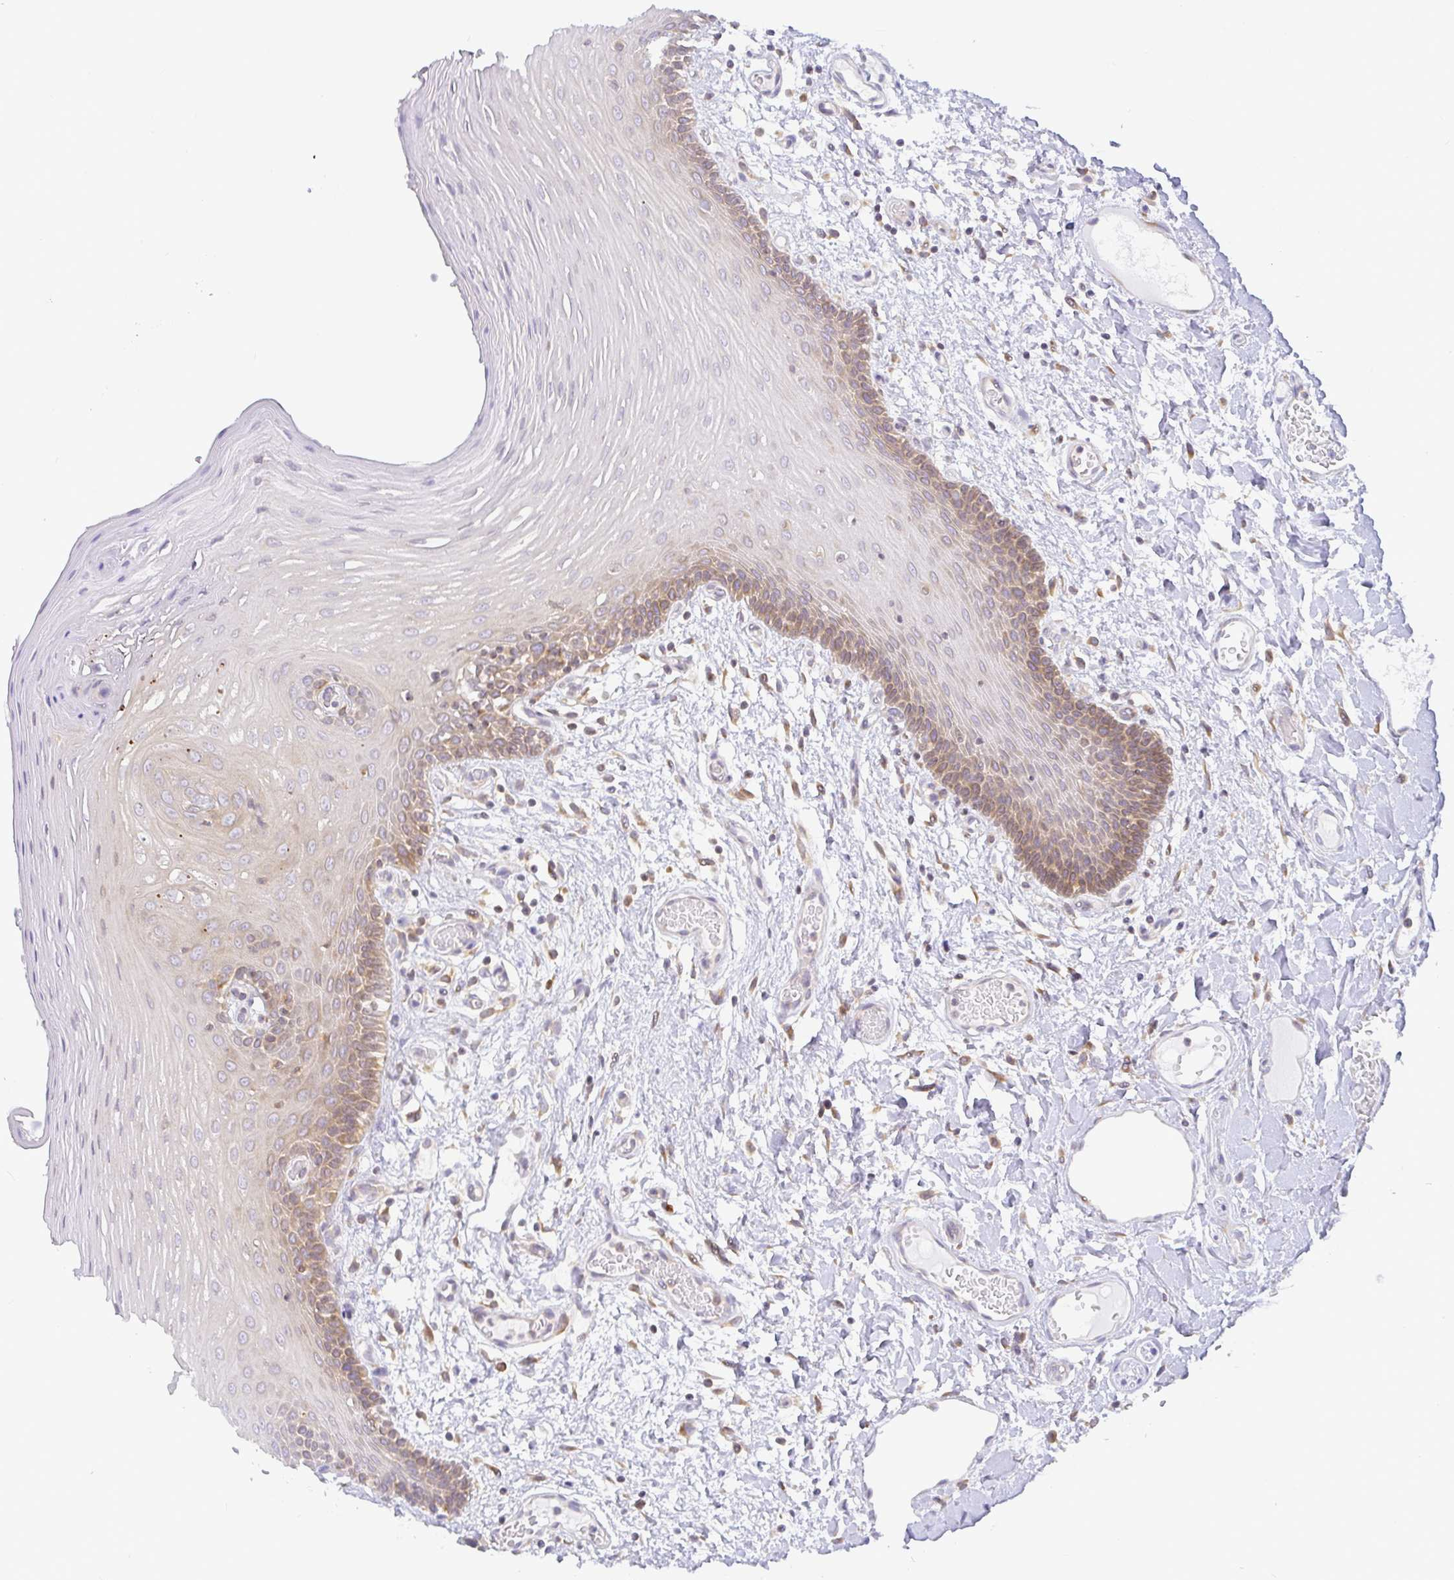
{"staining": {"intensity": "moderate", "quantity": "25%-75%", "location": "cytoplasmic/membranous"}, "tissue": "oral mucosa", "cell_type": "Squamous epithelial cells", "image_type": "normal", "snomed": [{"axis": "morphology", "description": "Normal tissue, NOS"}, {"axis": "topography", "description": "Oral tissue"}, {"axis": "topography", "description": "Tounge, NOS"}], "caption": "Immunohistochemistry (IHC) micrograph of normal oral mucosa stained for a protein (brown), which reveals medium levels of moderate cytoplasmic/membranous staining in approximately 25%-75% of squamous epithelial cells.", "gene": "DERL2", "patient": {"sex": "female", "age": 60}}